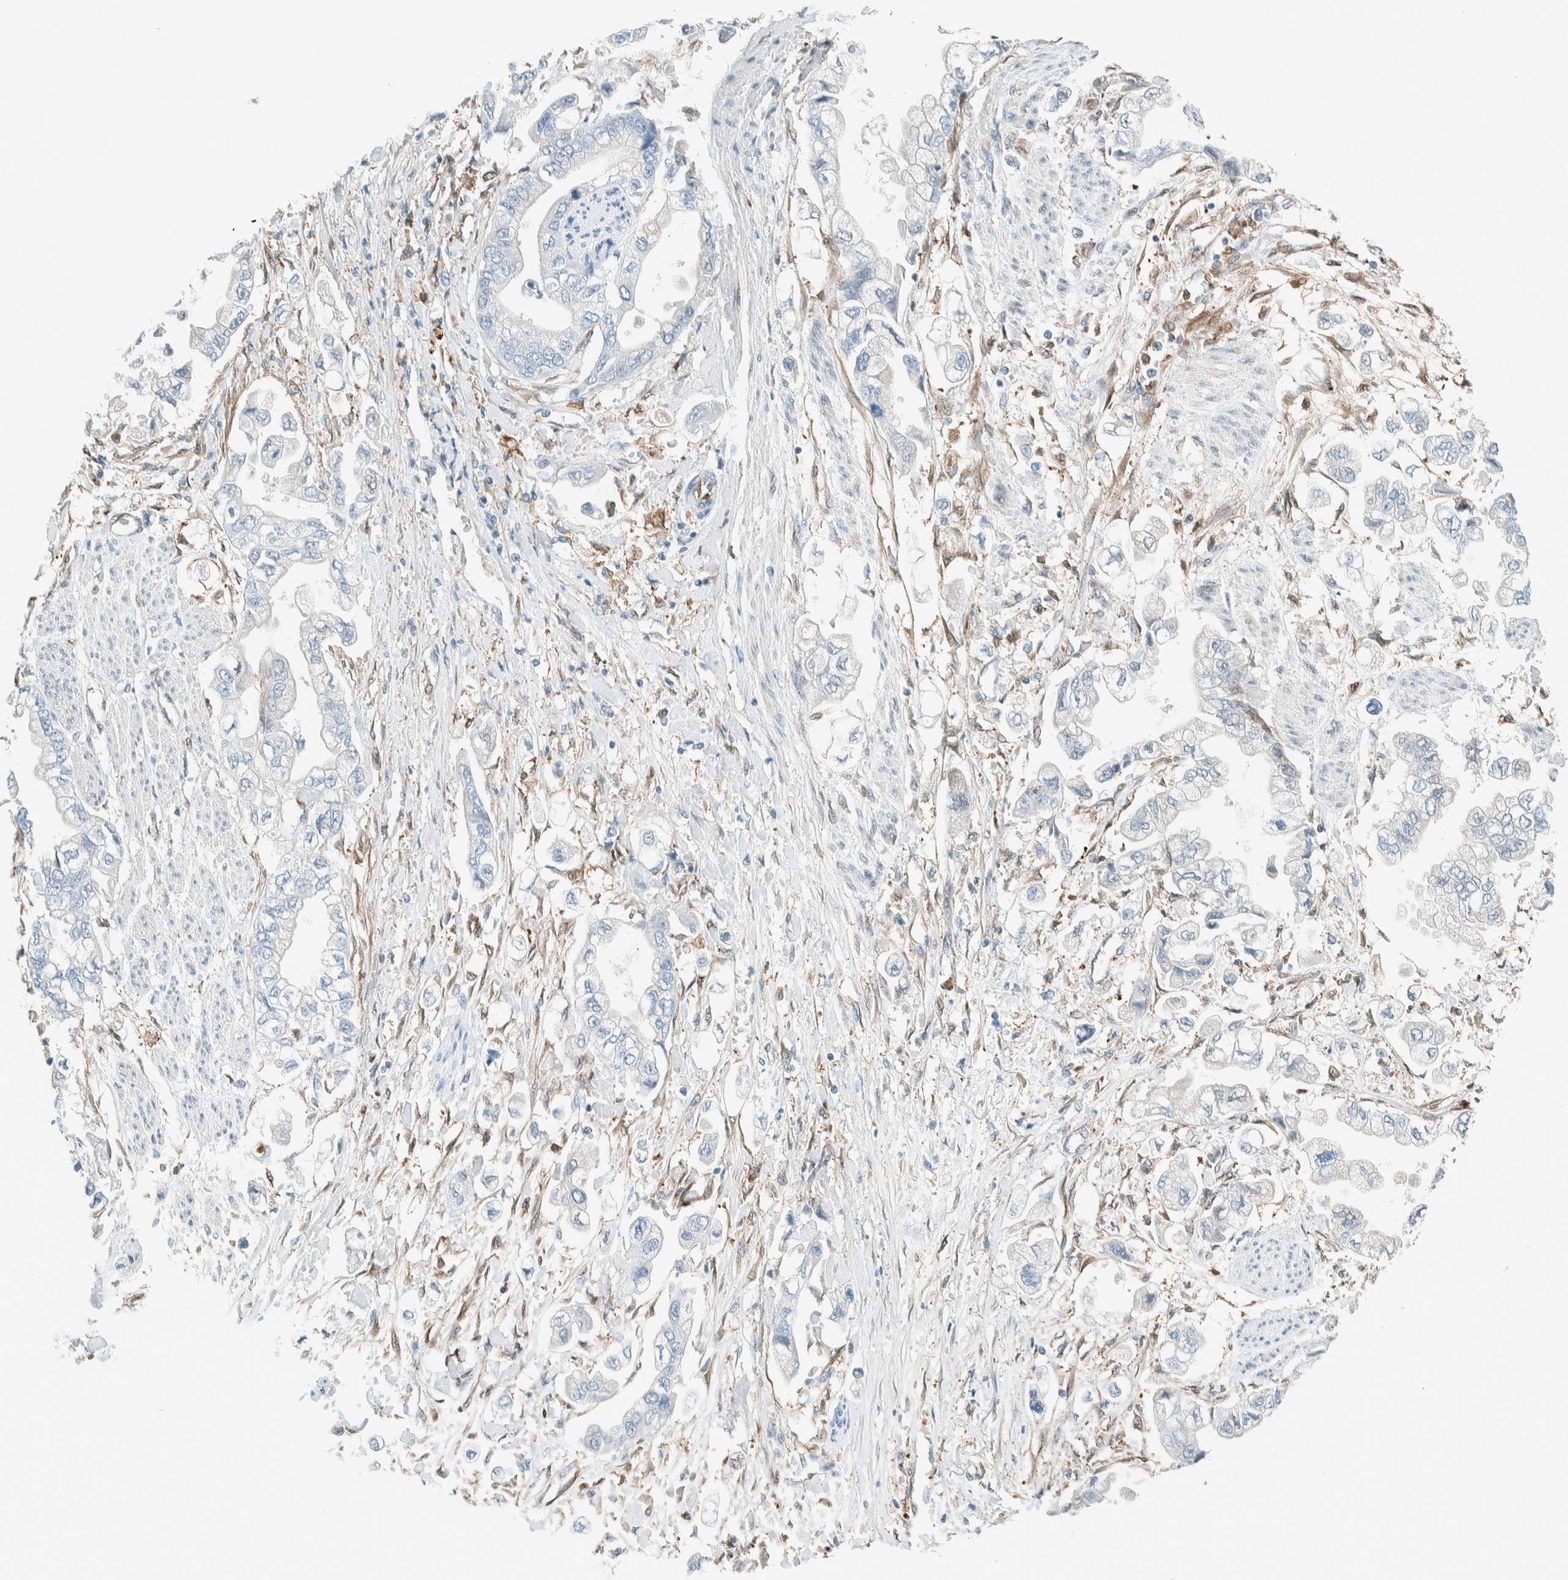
{"staining": {"intensity": "negative", "quantity": "none", "location": "none"}, "tissue": "stomach cancer", "cell_type": "Tumor cells", "image_type": "cancer", "snomed": [{"axis": "morphology", "description": "Normal tissue, NOS"}, {"axis": "morphology", "description": "Adenocarcinoma, NOS"}, {"axis": "topography", "description": "Stomach"}], "caption": "Immunohistochemistry photomicrograph of human stomach cancer (adenocarcinoma) stained for a protein (brown), which displays no staining in tumor cells.", "gene": "NXN", "patient": {"sex": "male", "age": 62}}